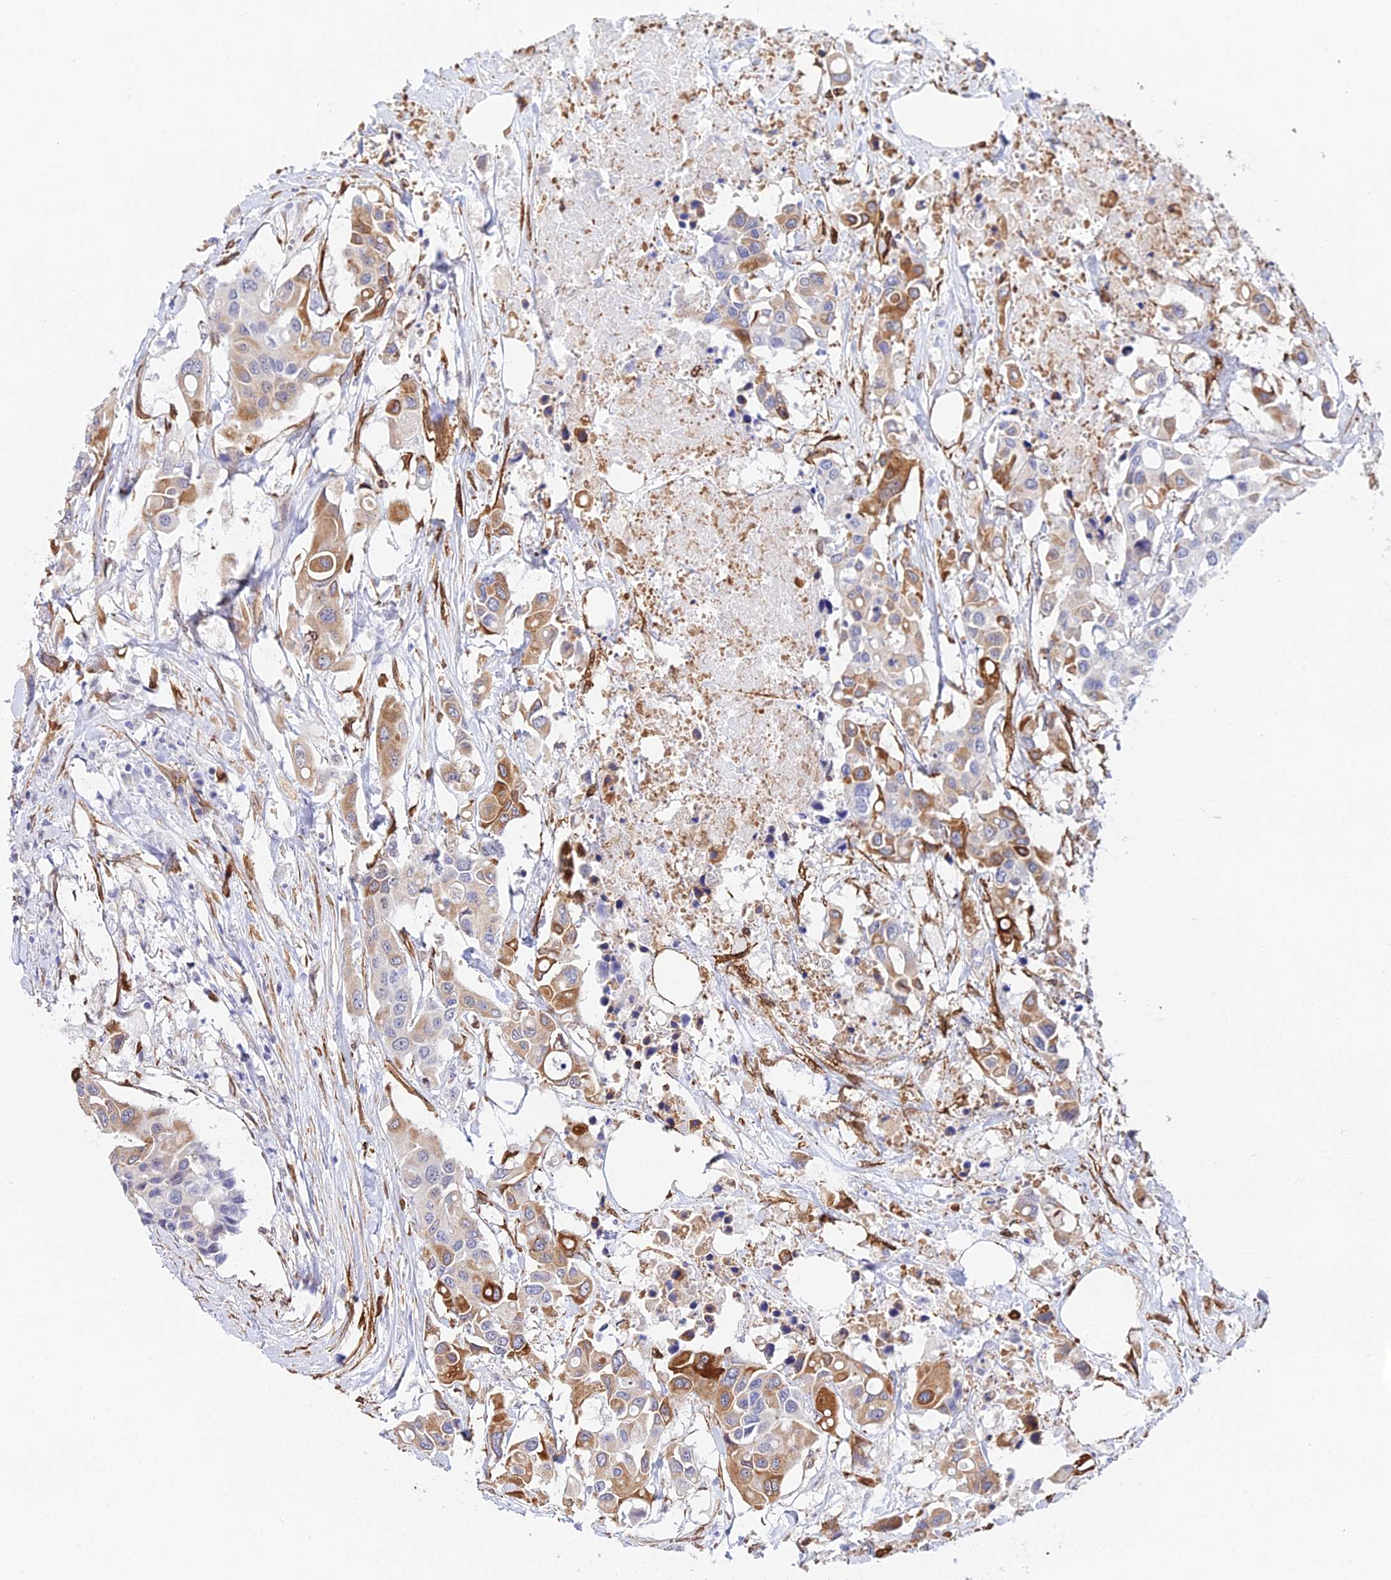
{"staining": {"intensity": "moderate", "quantity": "25%-75%", "location": "cytoplasmic/membranous"}, "tissue": "colorectal cancer", "cell_type": "Tumor cells", "image_type": "cancer", "snomed": [{"axis": "morphology", "description": "Adenocarcinoma, NOS"}, {"axis": "topography", "description": "Colon"}], "caption": "An image of colorectal adenocarcinoma stained for a protein shows moderate cytoplasmic/membranous brown staining in tumor cells. (IHC, brightfield microscopy, high magnification).", "gene": "MXRA7", "patient": {"sex": "male", "age": 77}}